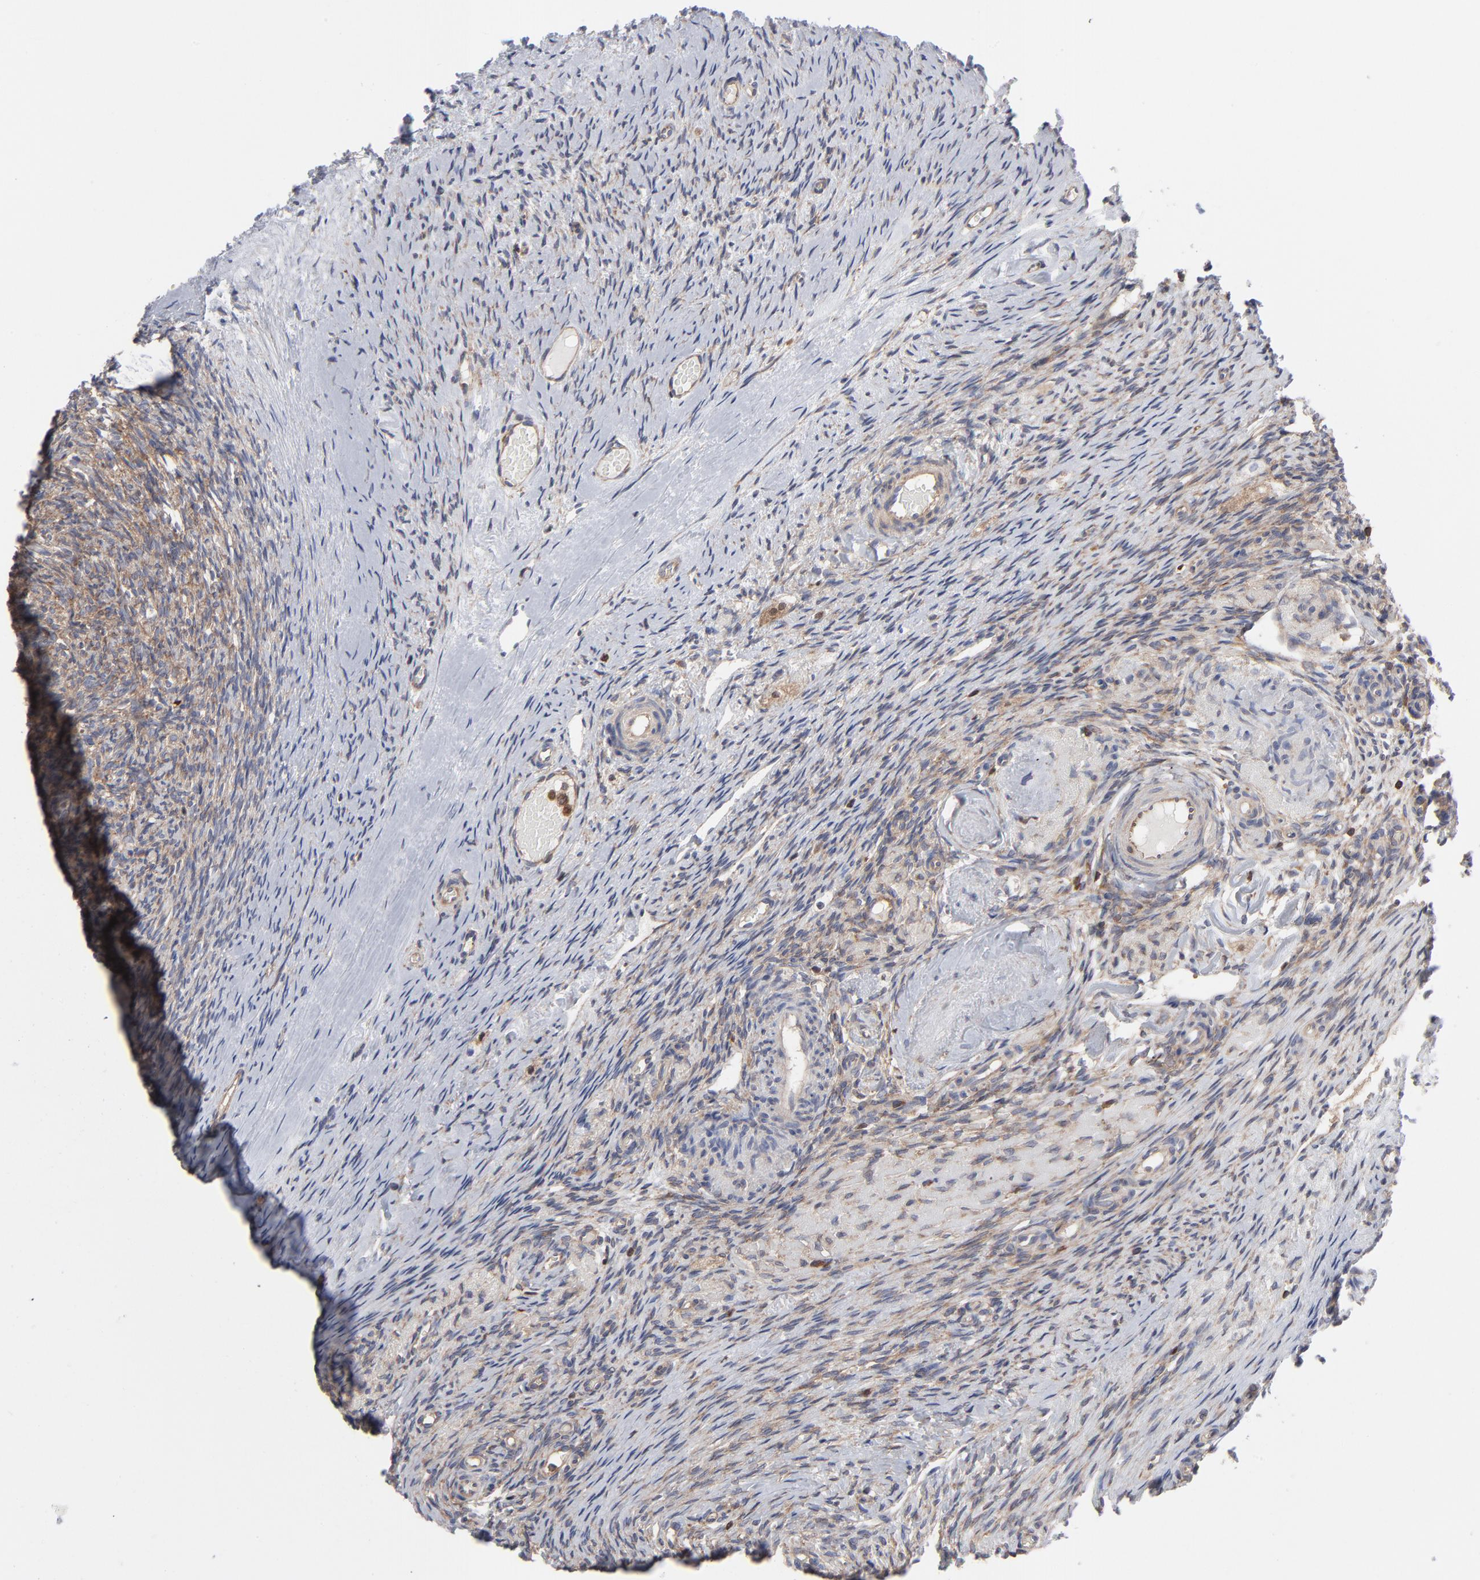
{"staining": {"intensity": "weak", "quantity": ">75%", "location": "cytoplasmic/membranous"}, "tissue": "ovary", "cell_type": "Ovarian stroma cells", "image_type": "normal", "snomed": [{"axis": "morphology", "description": "Normal tissue, NOS"}, {"axis": "topography", "description": "Ovary"}], "caption": "Immunohistochemical staining of benign human ovary demonstrates low levels of weak cytoplasmic/membranous staining in about >75% of ovarian stroma cells.", "gene": "MAP2K1", "patient": {"sex": "female", "age": 60}}